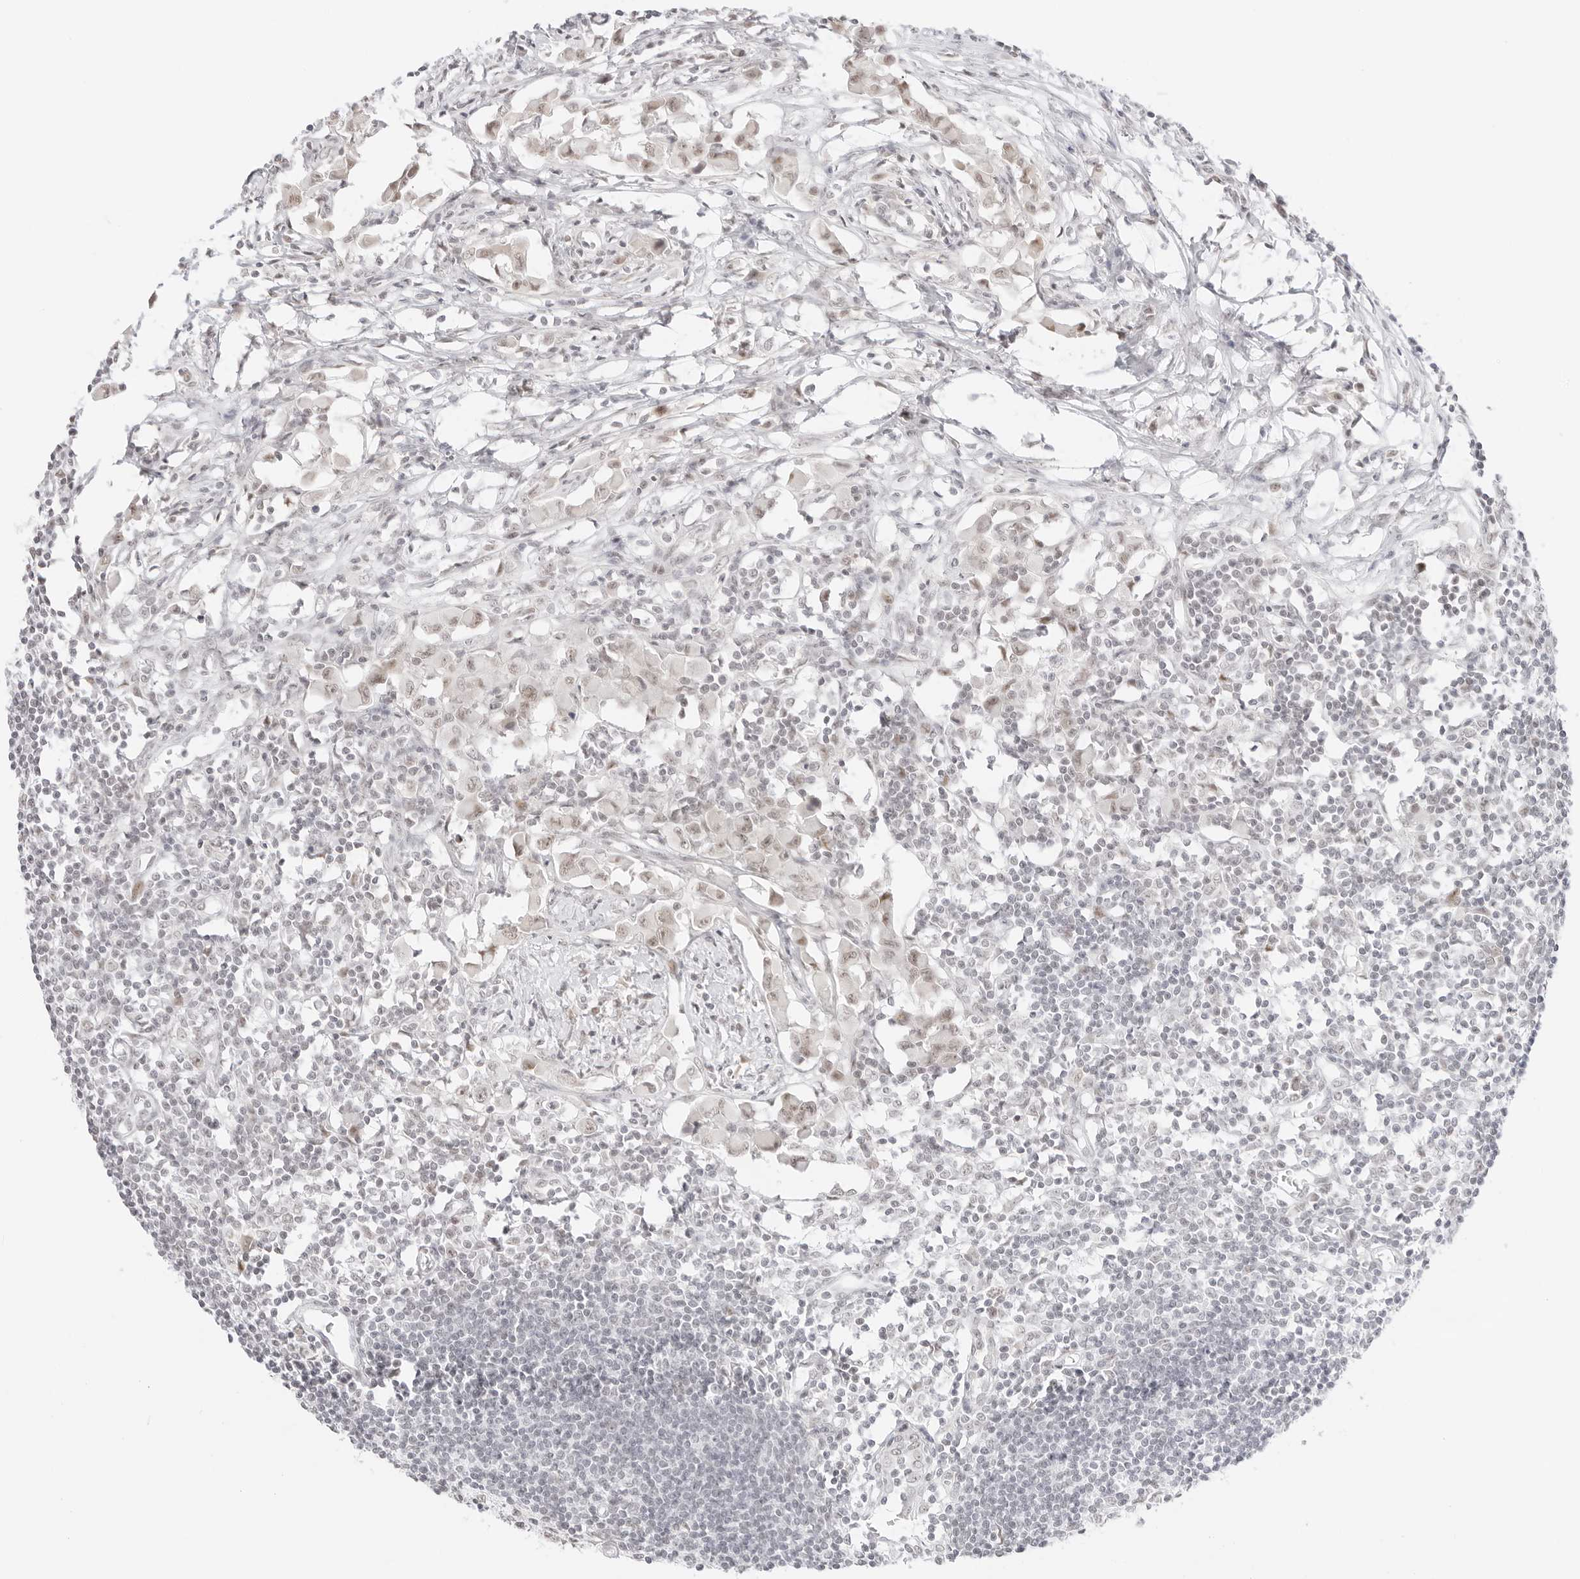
{"staining": {"intensity": "weak", "quantity": "<25%", "location": "nuclear"}, "tissue": "lymph node", "cell_type": "Germinal center cells", "image_type": "normal", "snomed": [{"axis": "morphology", "description": "Normal tissue, NOS"}, {"axis": "morphology", "description": "Malignant melanoma, Metastatic site"}, {"axis": "topography", "description": "Lymph node"}], "caption": "This is an immunohistochemistry image of normal lymph node. There is no expression in germinal center cells.", "gene": "ITGA6", "patient": {"sex": "male", "age": 41}}